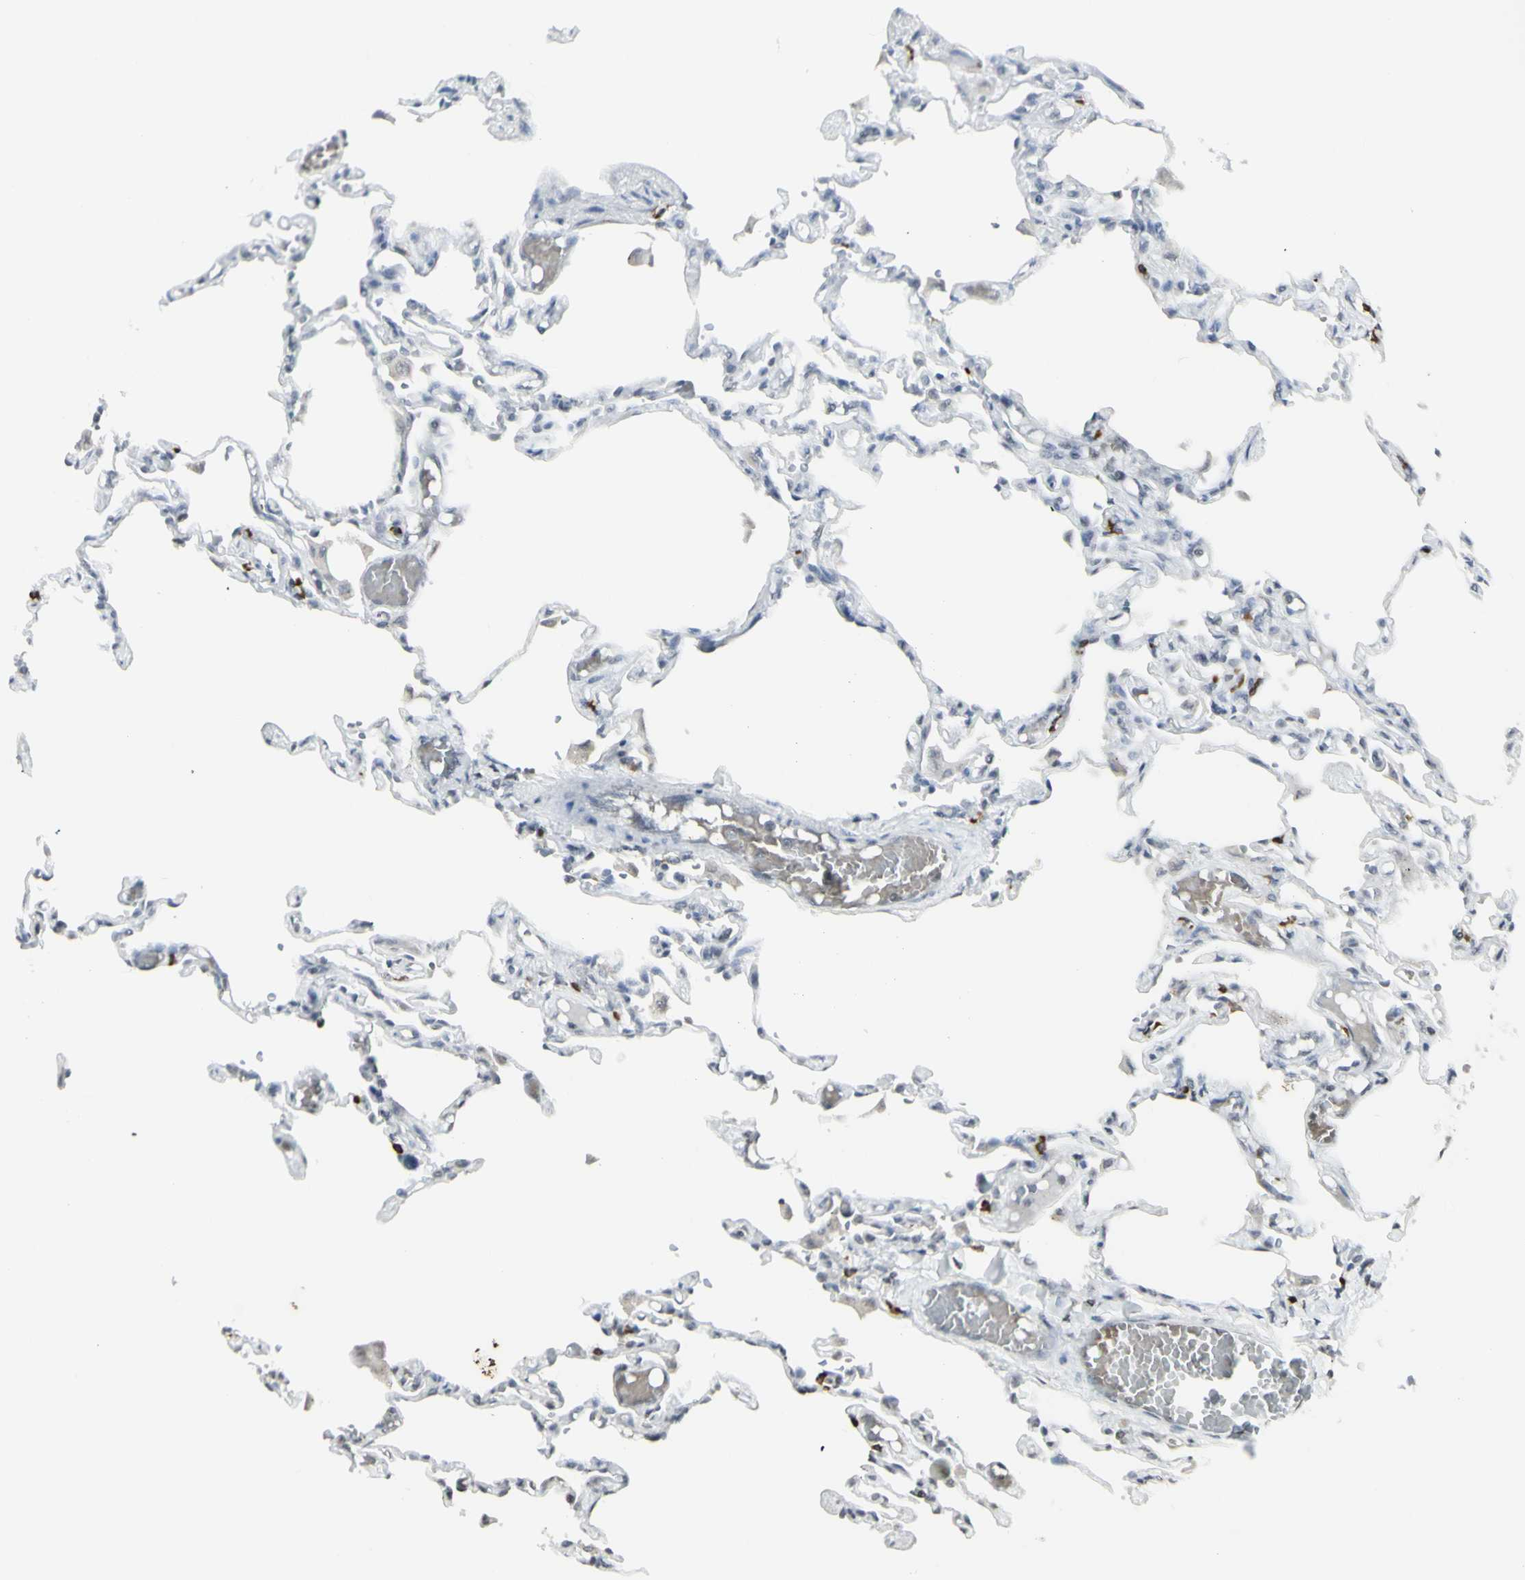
{"staining": {"intensity": "weak", "quantity": "25%-75%", "location": "nuclear"}, "tissue": "lung", "cell_type": "Alveolar cells", "image_type": "normal", "snomed": [{"axis": "morphology", "description": "Normal tissue, NOS"}, {"axis": "topography", "description": "Lung"}], "caption": "Protein expression analysis of normal human lung reveals weak nuclear staining in approximately 25%-75% of alveolar cells. (DAB (3,3'-diaminobenzidine) = brown stain, brightfield microscopy at high magnification).", "gene": "MUC5AC", "patient": {"sex": "male", "age": 21}}